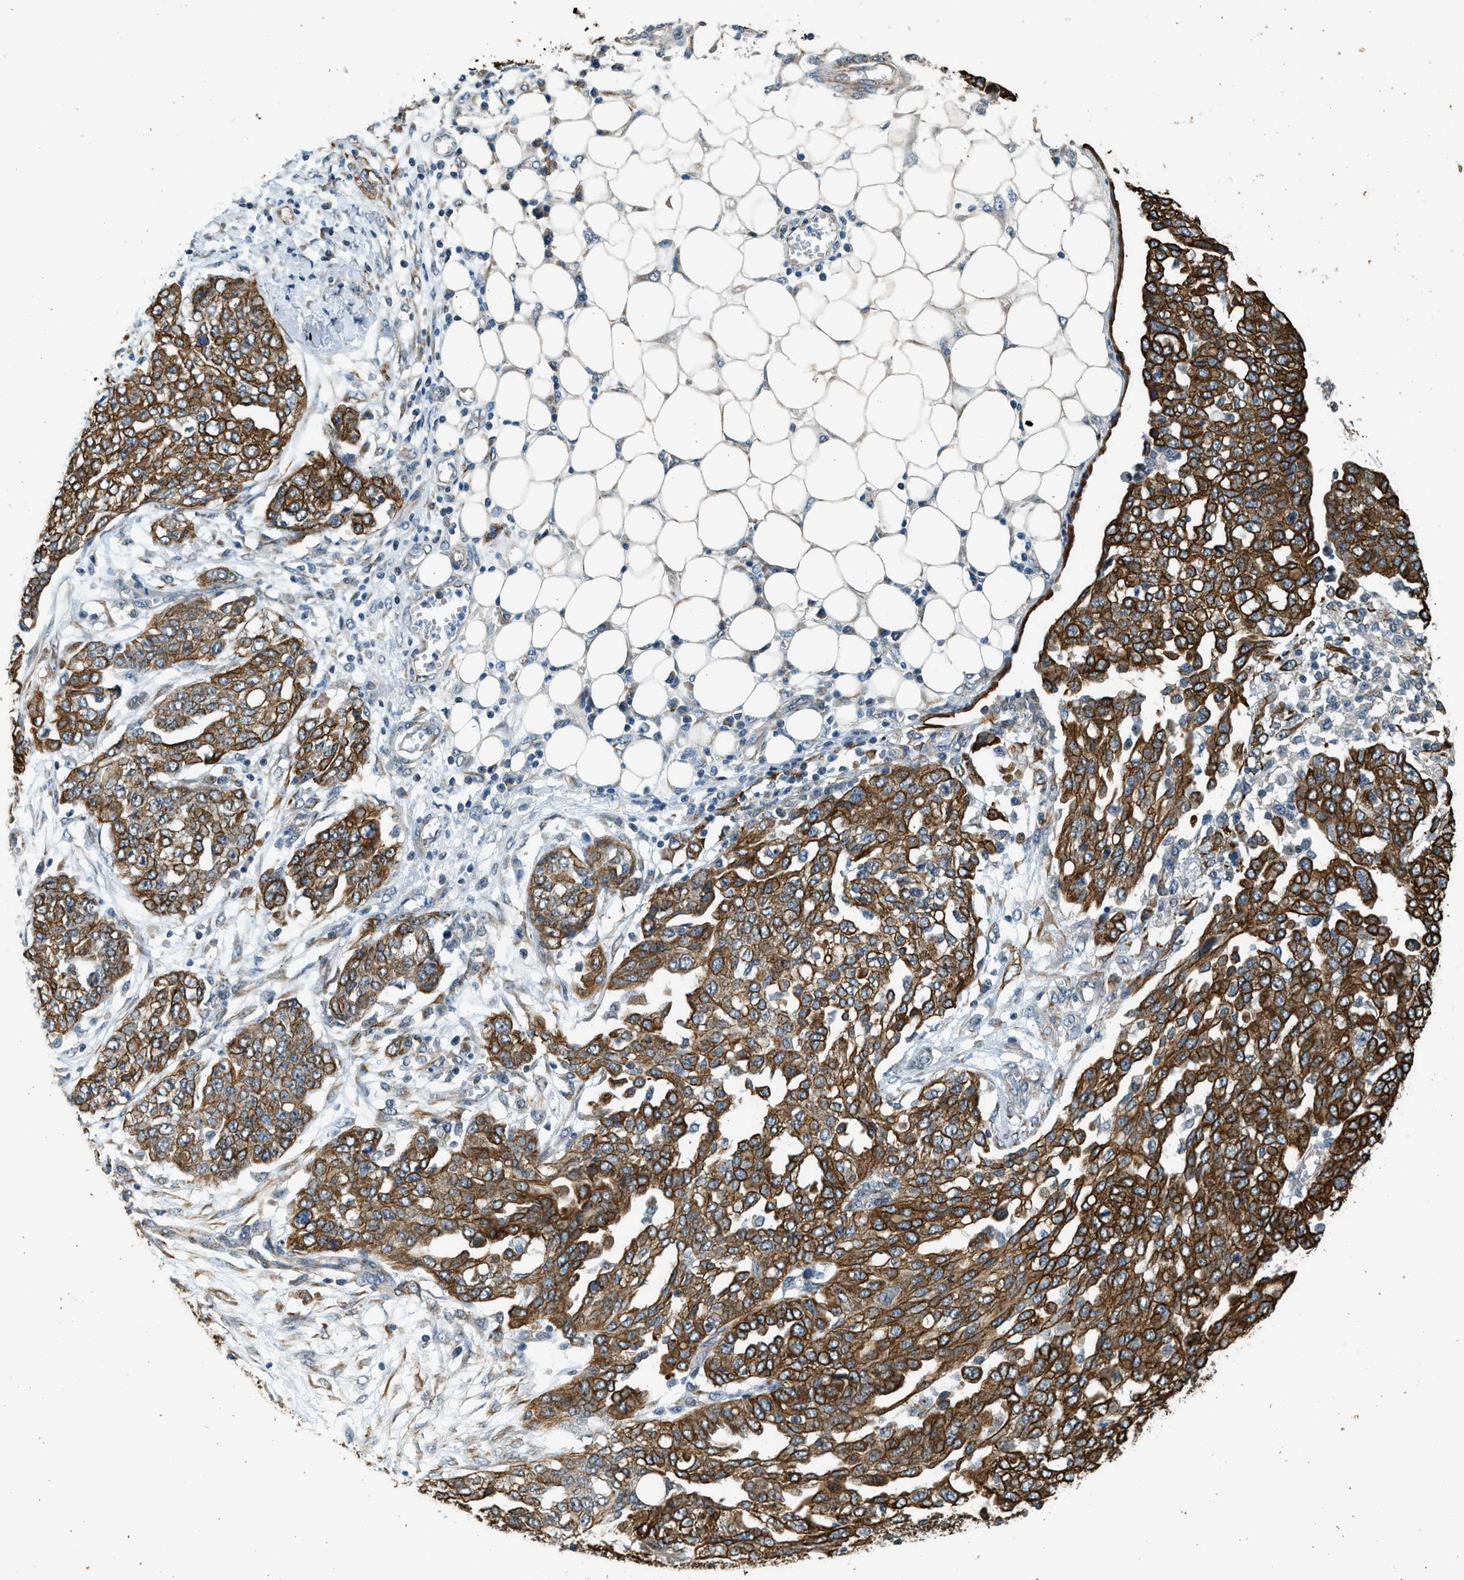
{"staining": {"intensity": "strong", "quantity": ">75%", "location": "cytoplasmic/membranous"}, "tissue": "ovarian cancer", "cell_type": "Tumor cells", "image_type": "cancer", "snomed": [{"axis": "morphology", "description": "Cystadenocarcinoma, serous, NOS"}, {"axis": "topography", "description": "Soft tissue"}, {"axis": "topography", "description": "Ovary"}], "caption": "This is a histology image of immunohistochemistry (IHC) staining of ovarian cancer (serous cystadenocarcinoma), which shows strong staining in the cytoplasmic/membranous of tumor cells.", "gene": "PCLO", "patient": {"sex": "female", "age": 57}}